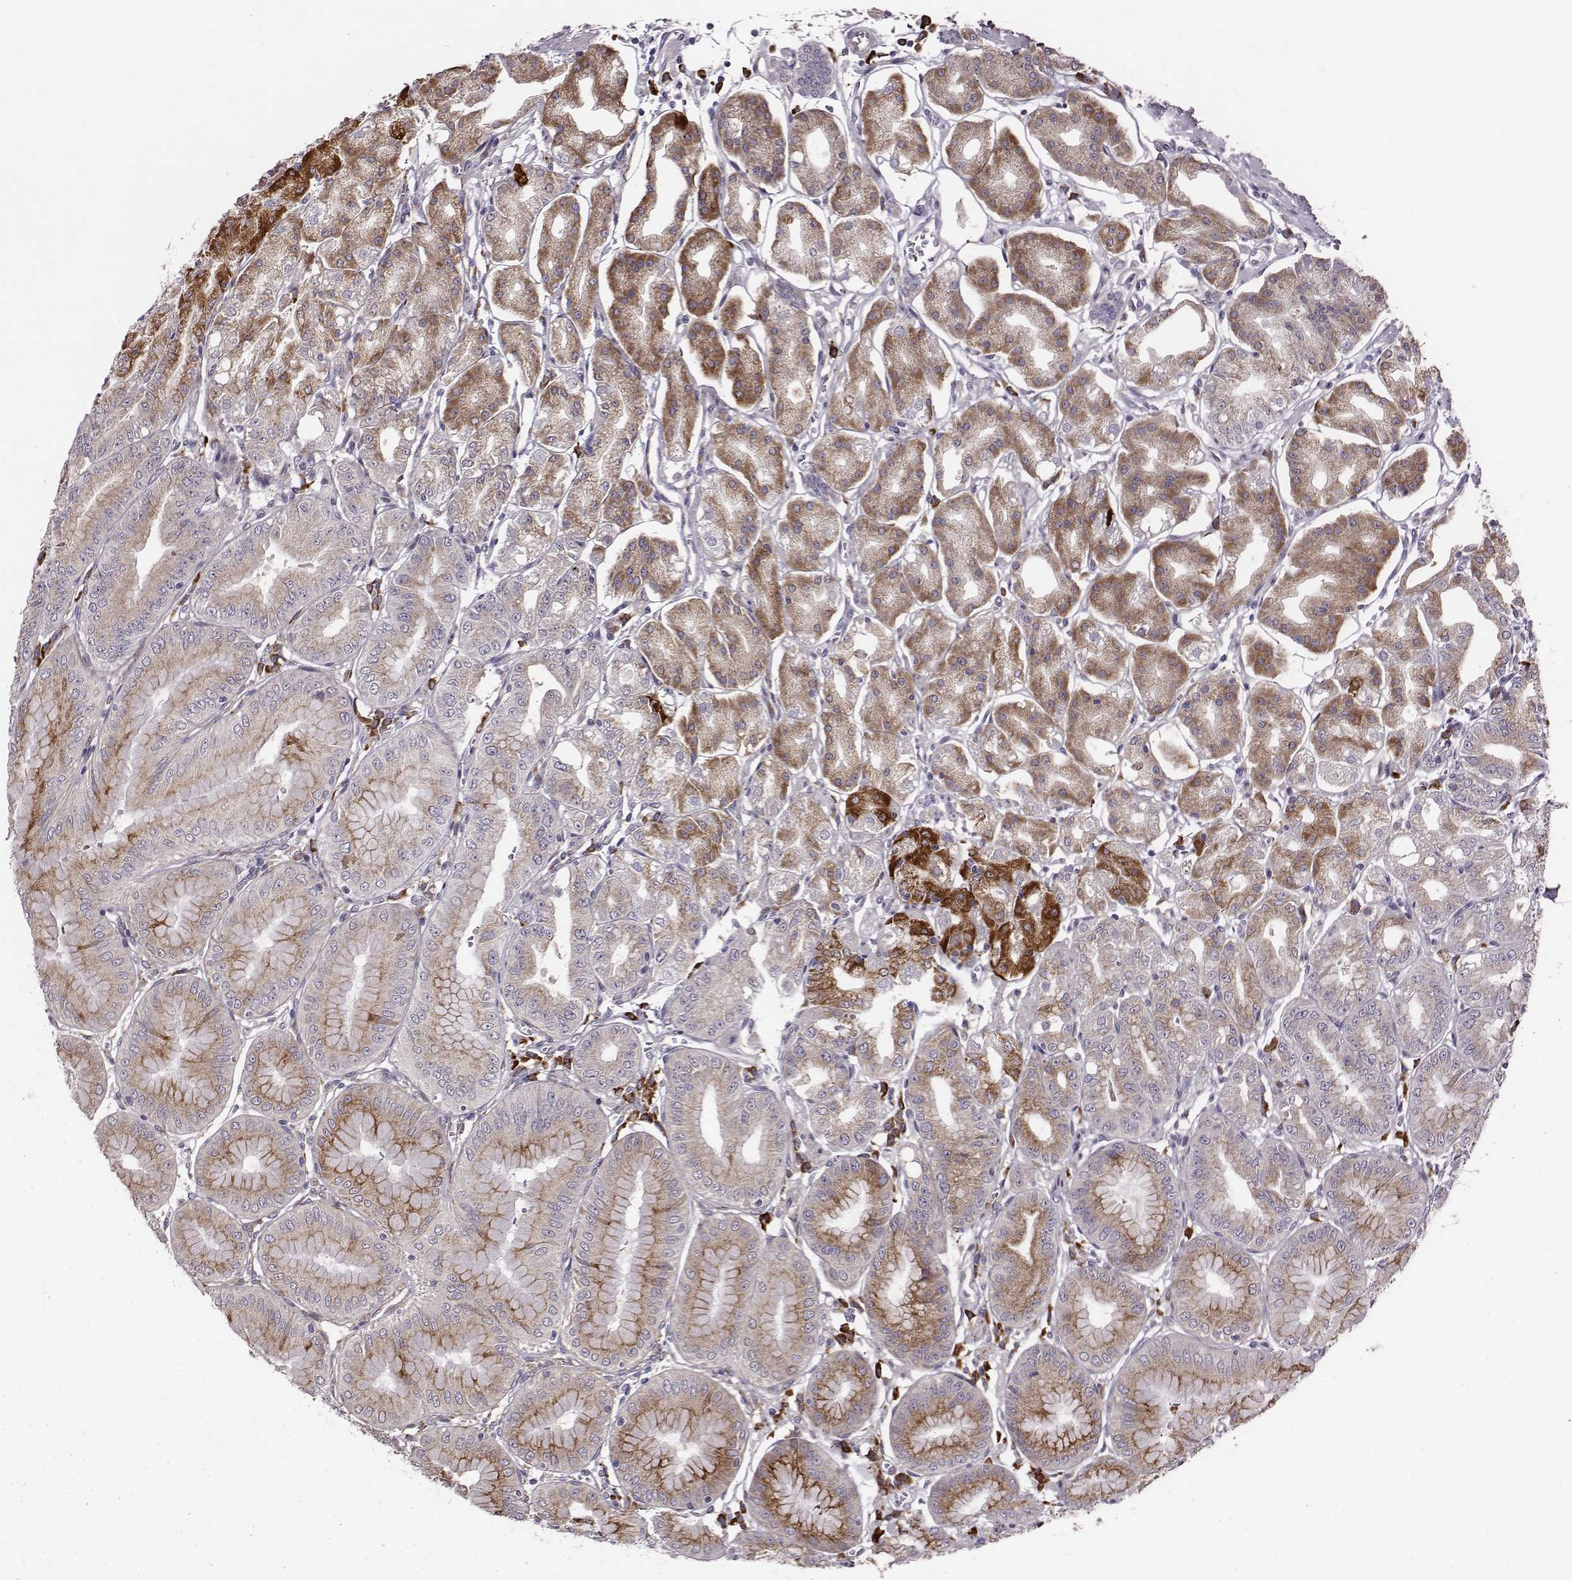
{"staining": {"intensity": "strong", "quantity": "<25%", "location": "cytoplasmic/membranous"}, "tissue": "stomach", "cell_type": "Glandular cells", "image_type": "normal", "snomed": [{"axis": "morphology", "description": "Normal tissue, NOS"}, {"axis": "topography", "description": "Stomach, lower"}], "caption": "This is a photomicrograph of immunohistochemistry (IHC) staining of benign stomach, which shows strong staining in the cytoplasmic/membranous of glandular cells.", "gene": "SELENOI", "patient": {"sex": "male", "age": 71}}